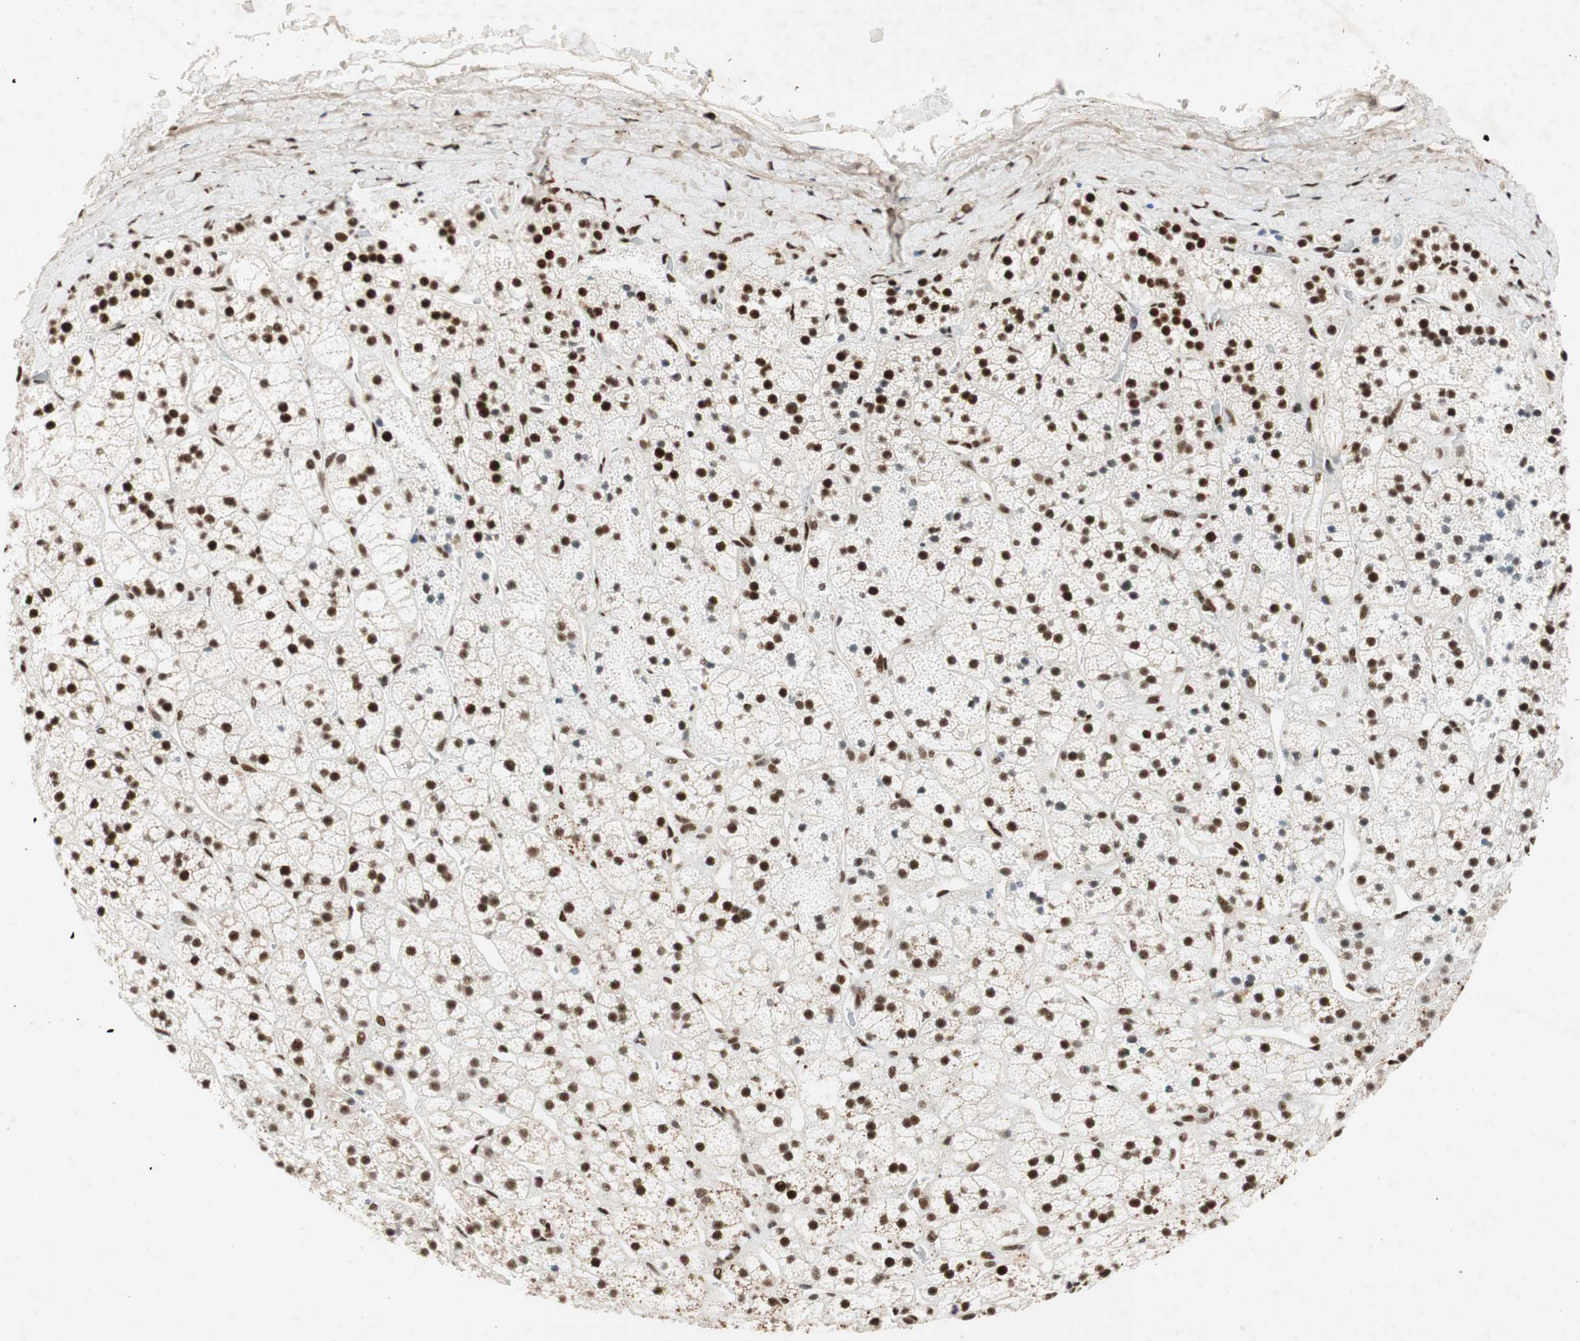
{"staining": {"intensity": "strong", "quantity": ">75%", "location": "nuclear"}, "tissue": "adrenal gland", "cell_type": "Glandular cells", "image_type": "normal", "snomed": [{"axis": "morphology", "description": "Normal tissue, NOS"}, {"axis": "topography", "description": "Adrenal gland"}], "caption": "The micrograph demonstrates a brown stain indicating the presence of a protein in the nuclear of glandular cells in adrenal gland. Nuclei are stained in blue.", "gene": "NCBP3", "patient": {"sex": "male", "age": 56}}